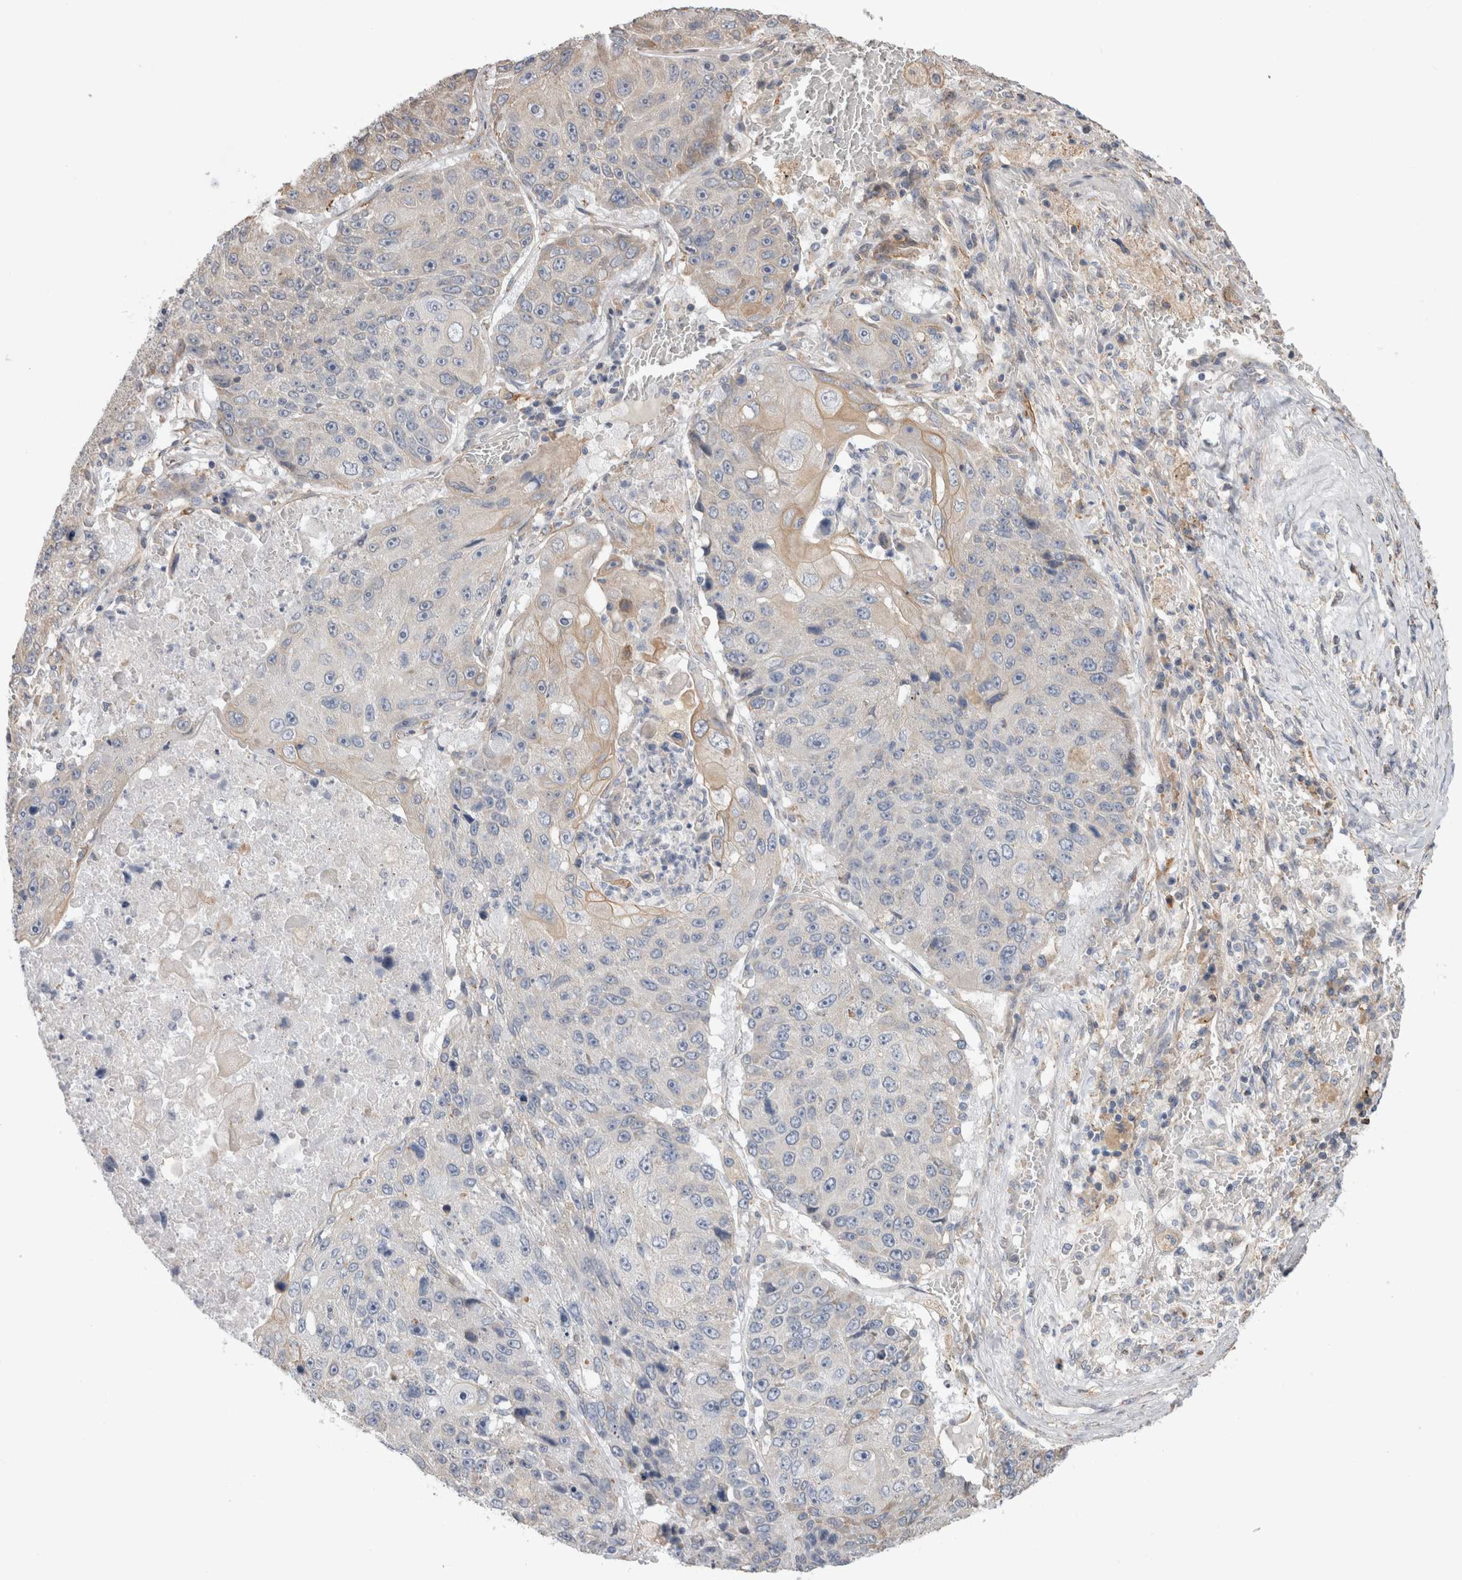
{"staining": {"intensity": "weak", "quantity": "<25%", "location": "cytoplasmic/membranous"}, "tissue": "lung cancer", "cell_type": "Tumor cells", "image_type": "cancer", "snomed": [{"axis": "morphology", "description": "Squamous cell carcinoma, NOS"}, {"axis": "topography", "description": "Lung"}], "caption": "Immunohistochemical staining of lung cancer demonstrates no significant positivity in tumor cells. (DAB immunohistochemistry, high magnification).", "gene": "SMAP2", "patient": {"sex": "male", "age": 61}}